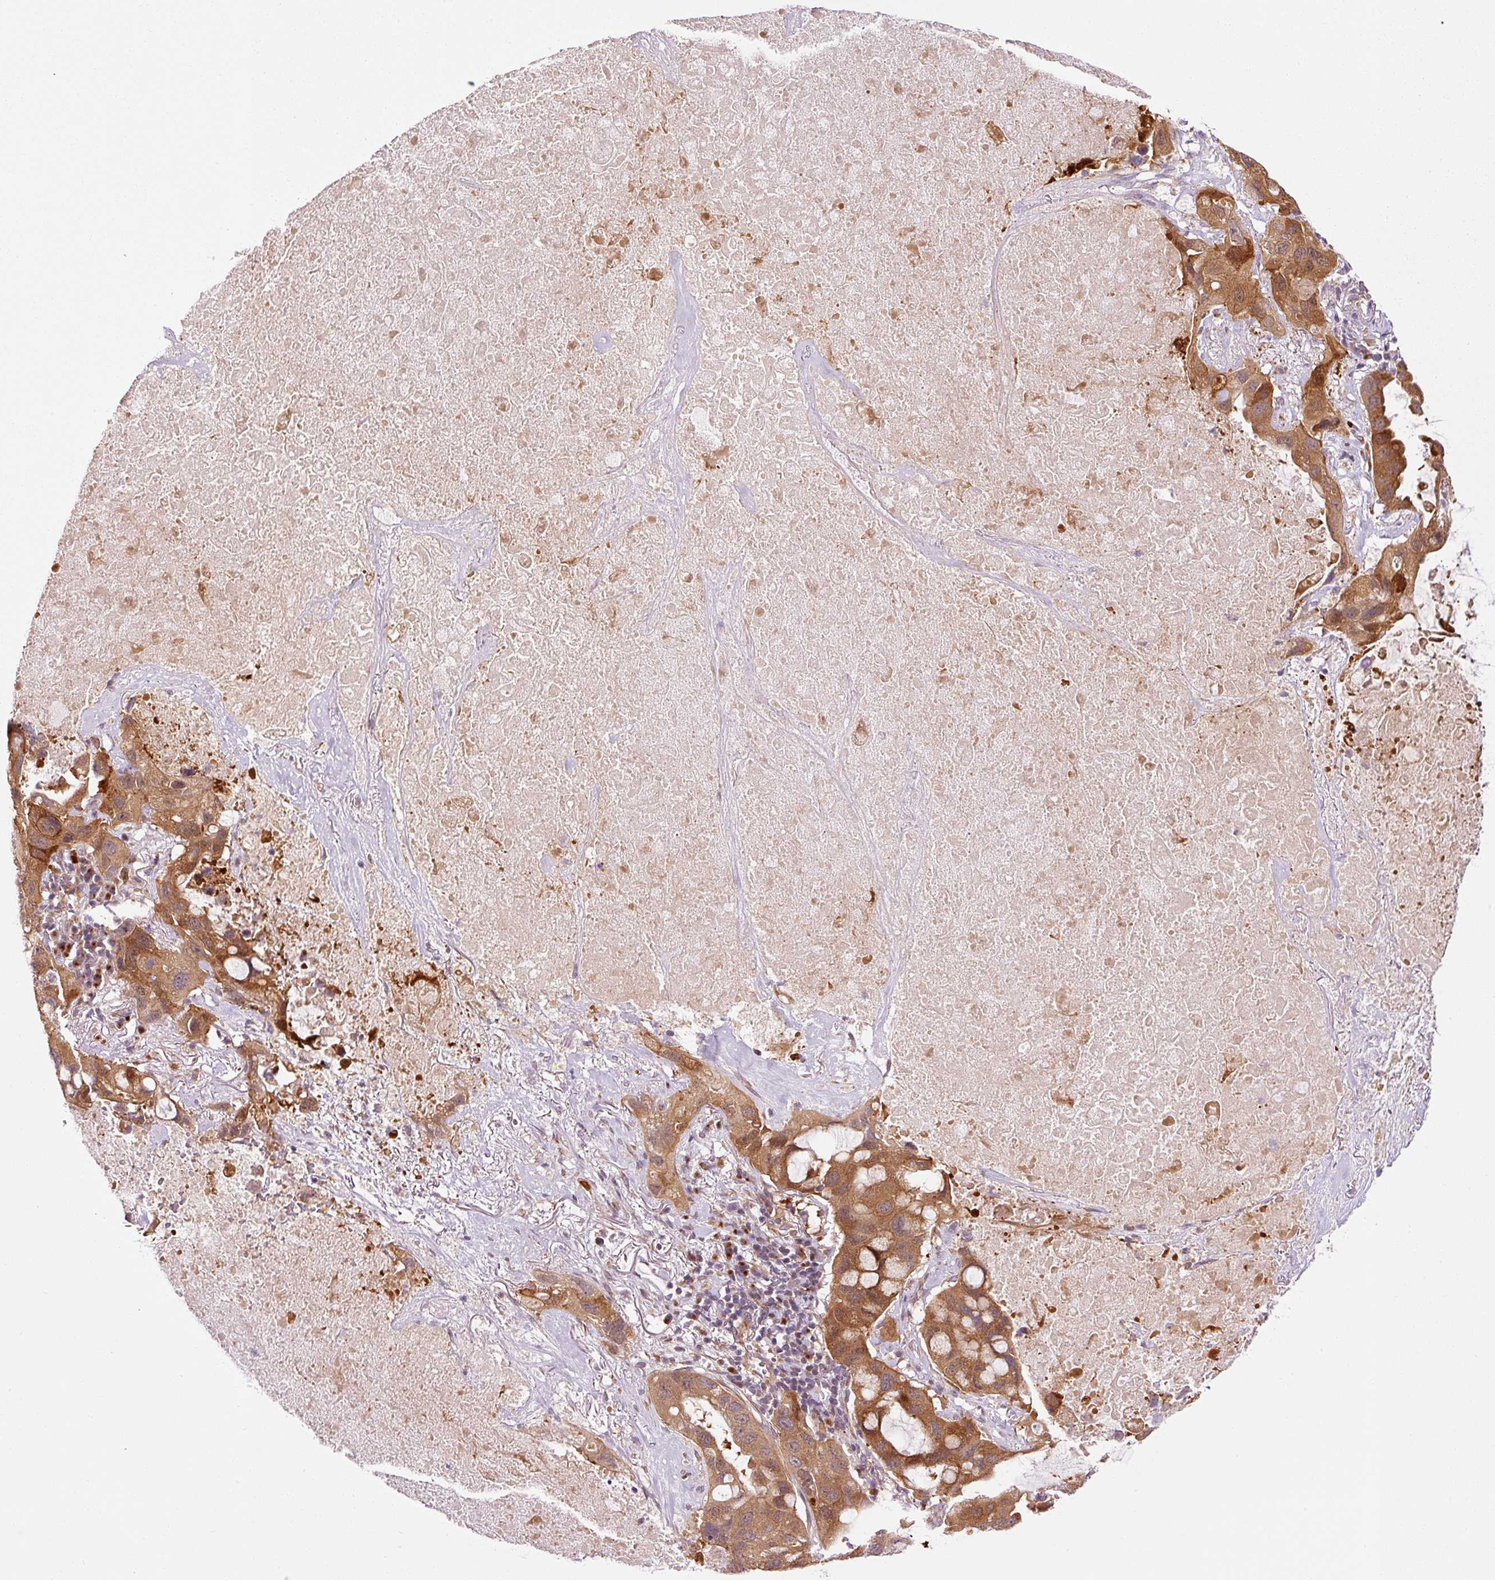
{"staining": {"intensity": "strong", "quantity": ">75%", "location": "cytoplasmic/membranous,nuclear"}, "tissue": "lung cancer", "cell_type": "Tumor cells", "image_type": "cancer", "snomed": [{"axis": "morphology", "description": "Squamous cell carcinoma, NOS"}, {"axis": "topography", "description": "Lung"}], "caption": "A high amount of strong cytoplasmic/membranous and nuclear expression is appreciated in about >75% of tumor cells in squamous cell carcinoma (lung) tissue.", "gene": "PPP1R14B", "patient": {"sex": "female", "age": 73}}